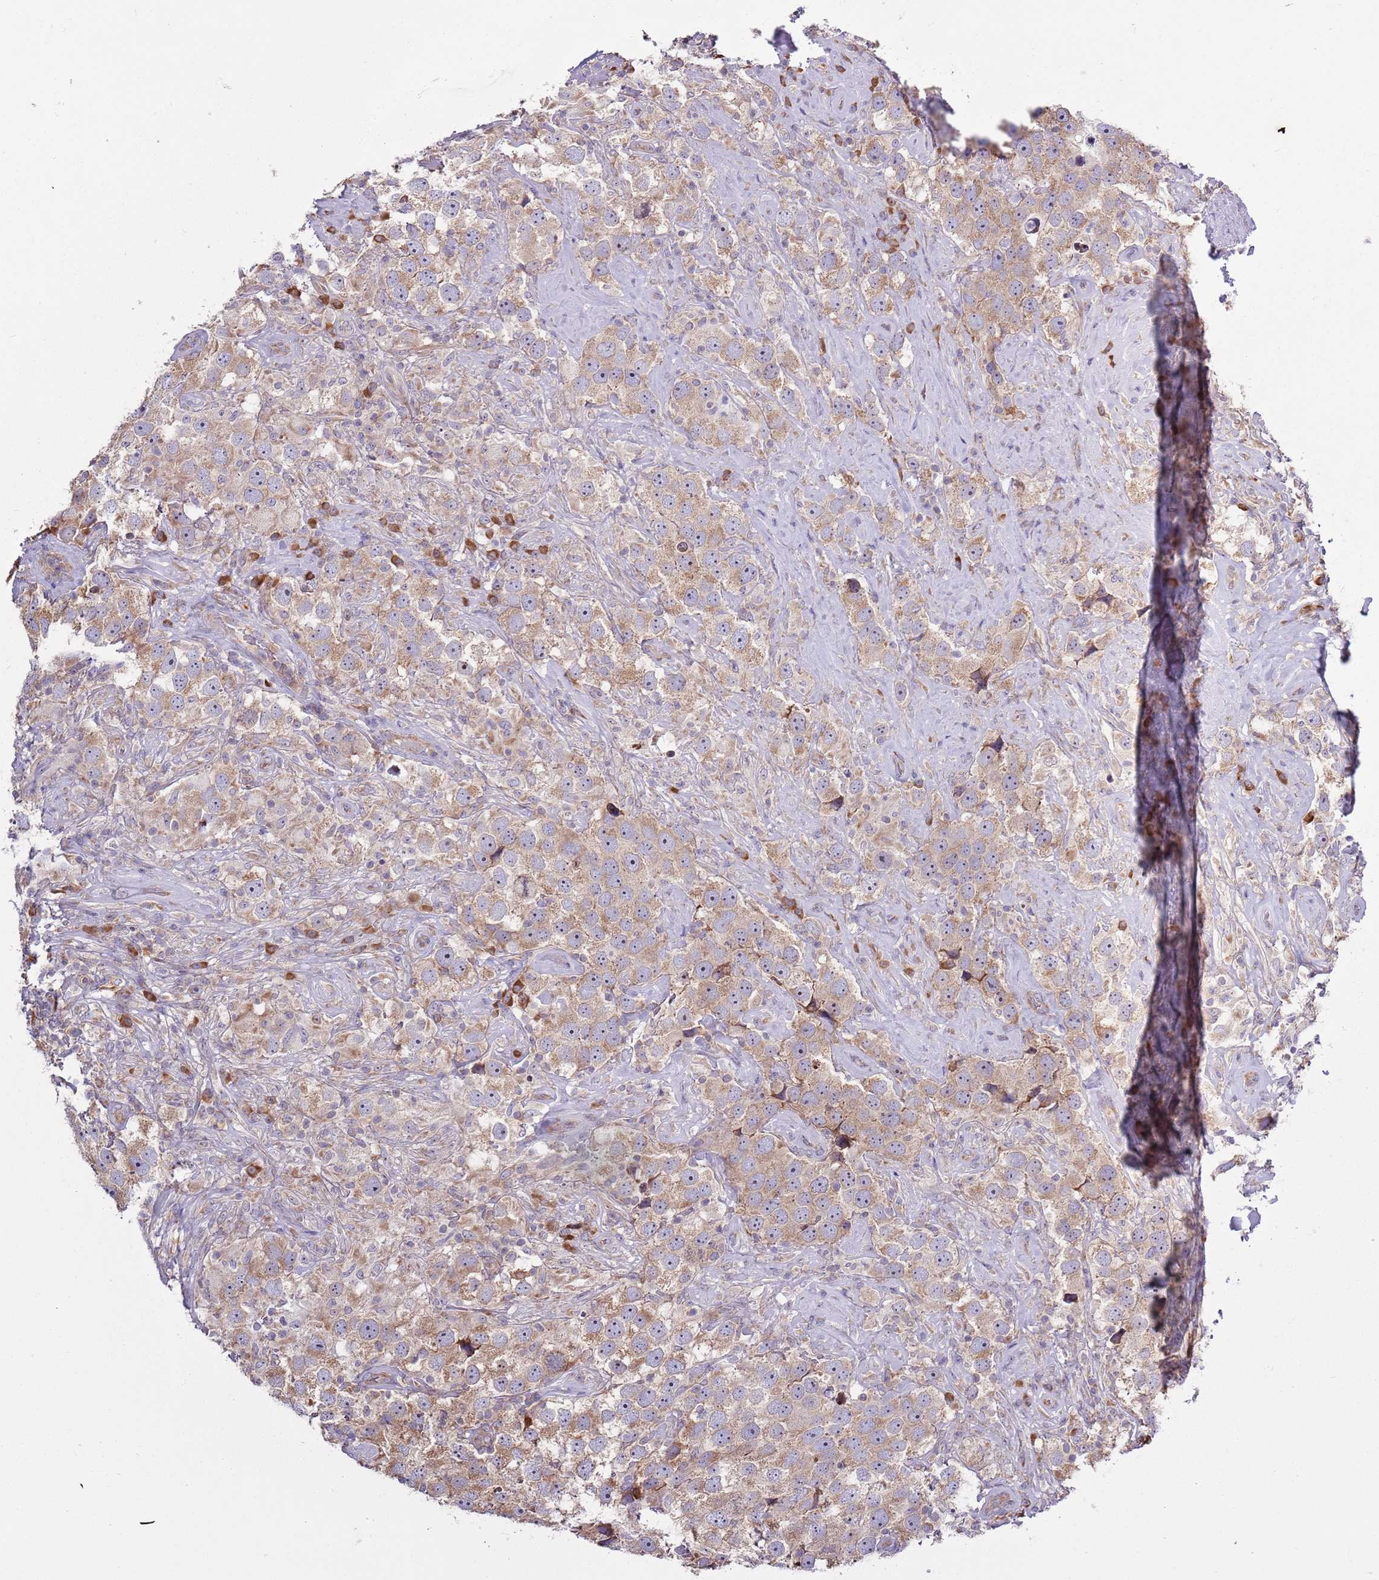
{"staining": {"intensity": "weak", "quantity": ">75%", "location": "cytoplasmic/membranous,nuclear"}, "tissue": "testis cancer", "cell_type": "Tumor cells", "image_type": "cancer", "snomed": [{"axis": "morphology", "description": "Seminoma, NOS"}, {"axis": "topography", "description": "Testis"}], "caption": "Protein staining of testis cancer tissue demonstrates weak cytoplasmic/membranous and nuclear expression in approximately >75% of tumor cells.", "gene": "RPL17-C18orf32", "patient": {"sex": "male", "age": 49}}